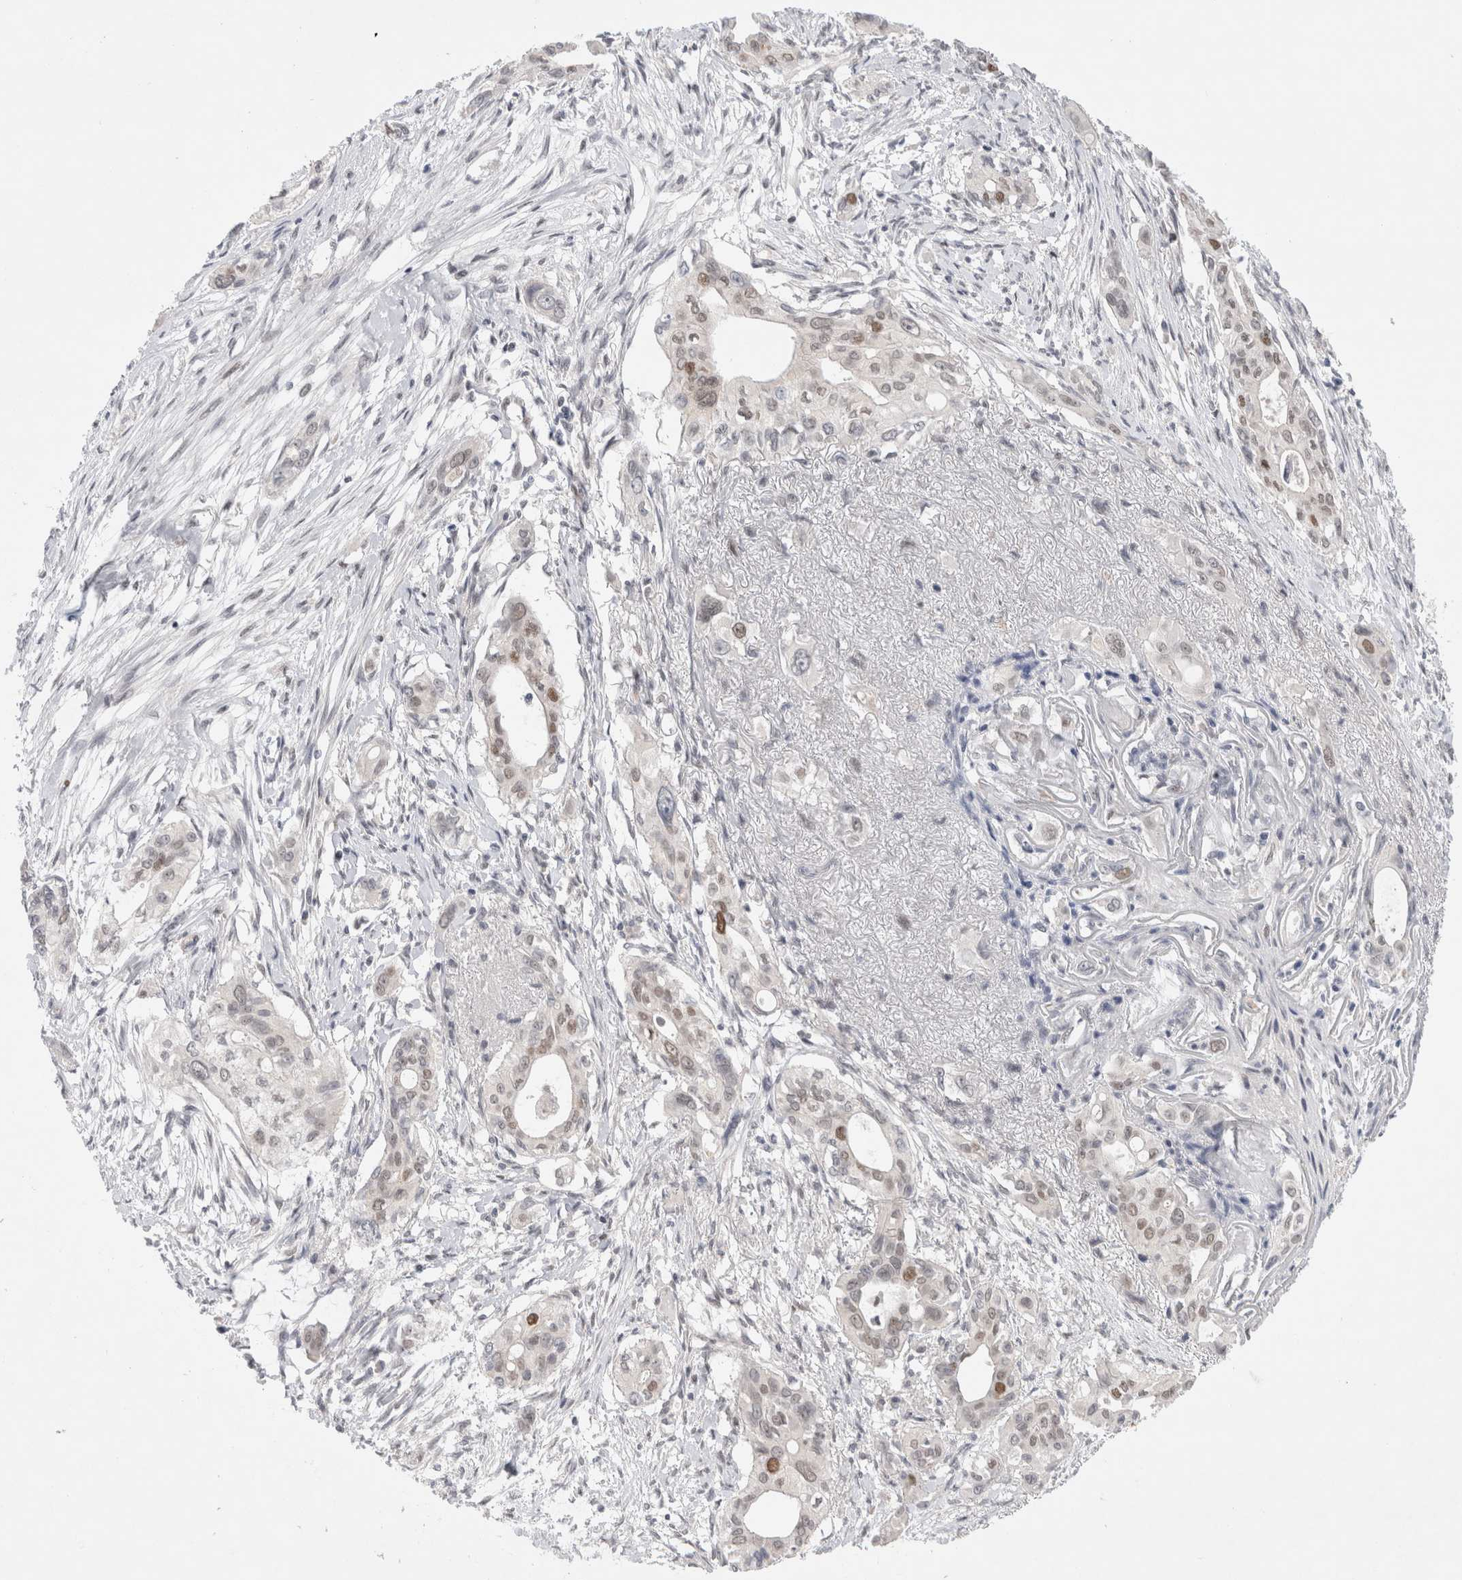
{"staining": {"intensity": "weak", "quantity": "<25%", "location": "nuclear"}, "tissue": "pancreatic cancer", "cell_type": "Tumor cells", "image_type": "cancer", "snomed": [{"axis": "morphology", "description": "Adenocarcinoma, NOS"}, {"axis": "topography", "description": "Pancreas"}], "caption": "Immunohistochemistry (IHC) histopathology image of adenocarcinoma (pancreatic) stained for a protein (brown), which exhibits no expression in tumor cells.", "gene": "KNL1", "patient": {"sex": "female", "age": 60}}